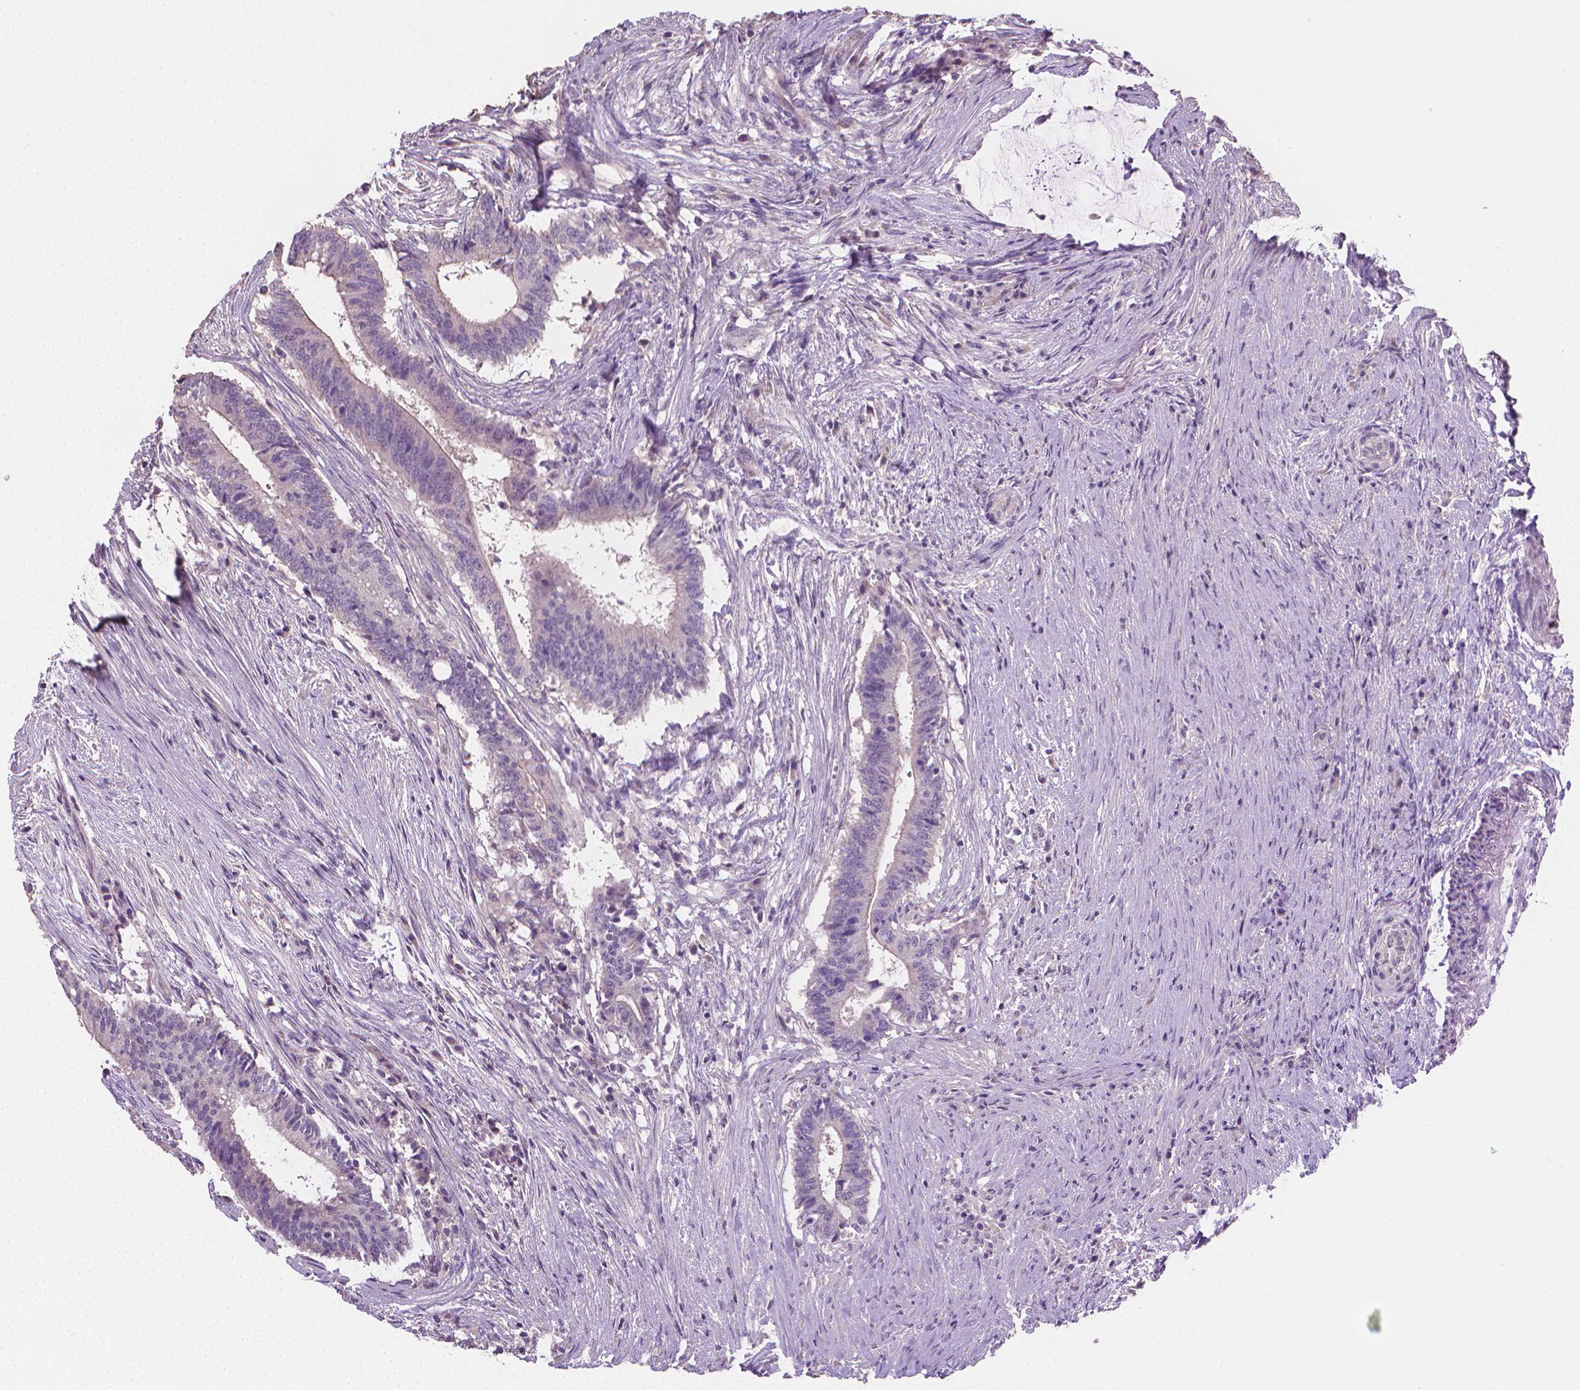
{"staining": {"intensity": "negative", "quantity": "none", "location": "none"}, "tissue": "colorectal cancer", "cell_type": "Tumor cells", "image_type": "cancer", "snomed": [{"axis": "morphology", "description": "Adenocarcinoma, NOS"}, {"axis": "topography", "description": "Colon"}], "caption": "Tumor cells are negative for brown protein staining in colorectal cancer.", "gene": "CATIP", "patient": {"sex": "female", "age": 43}}